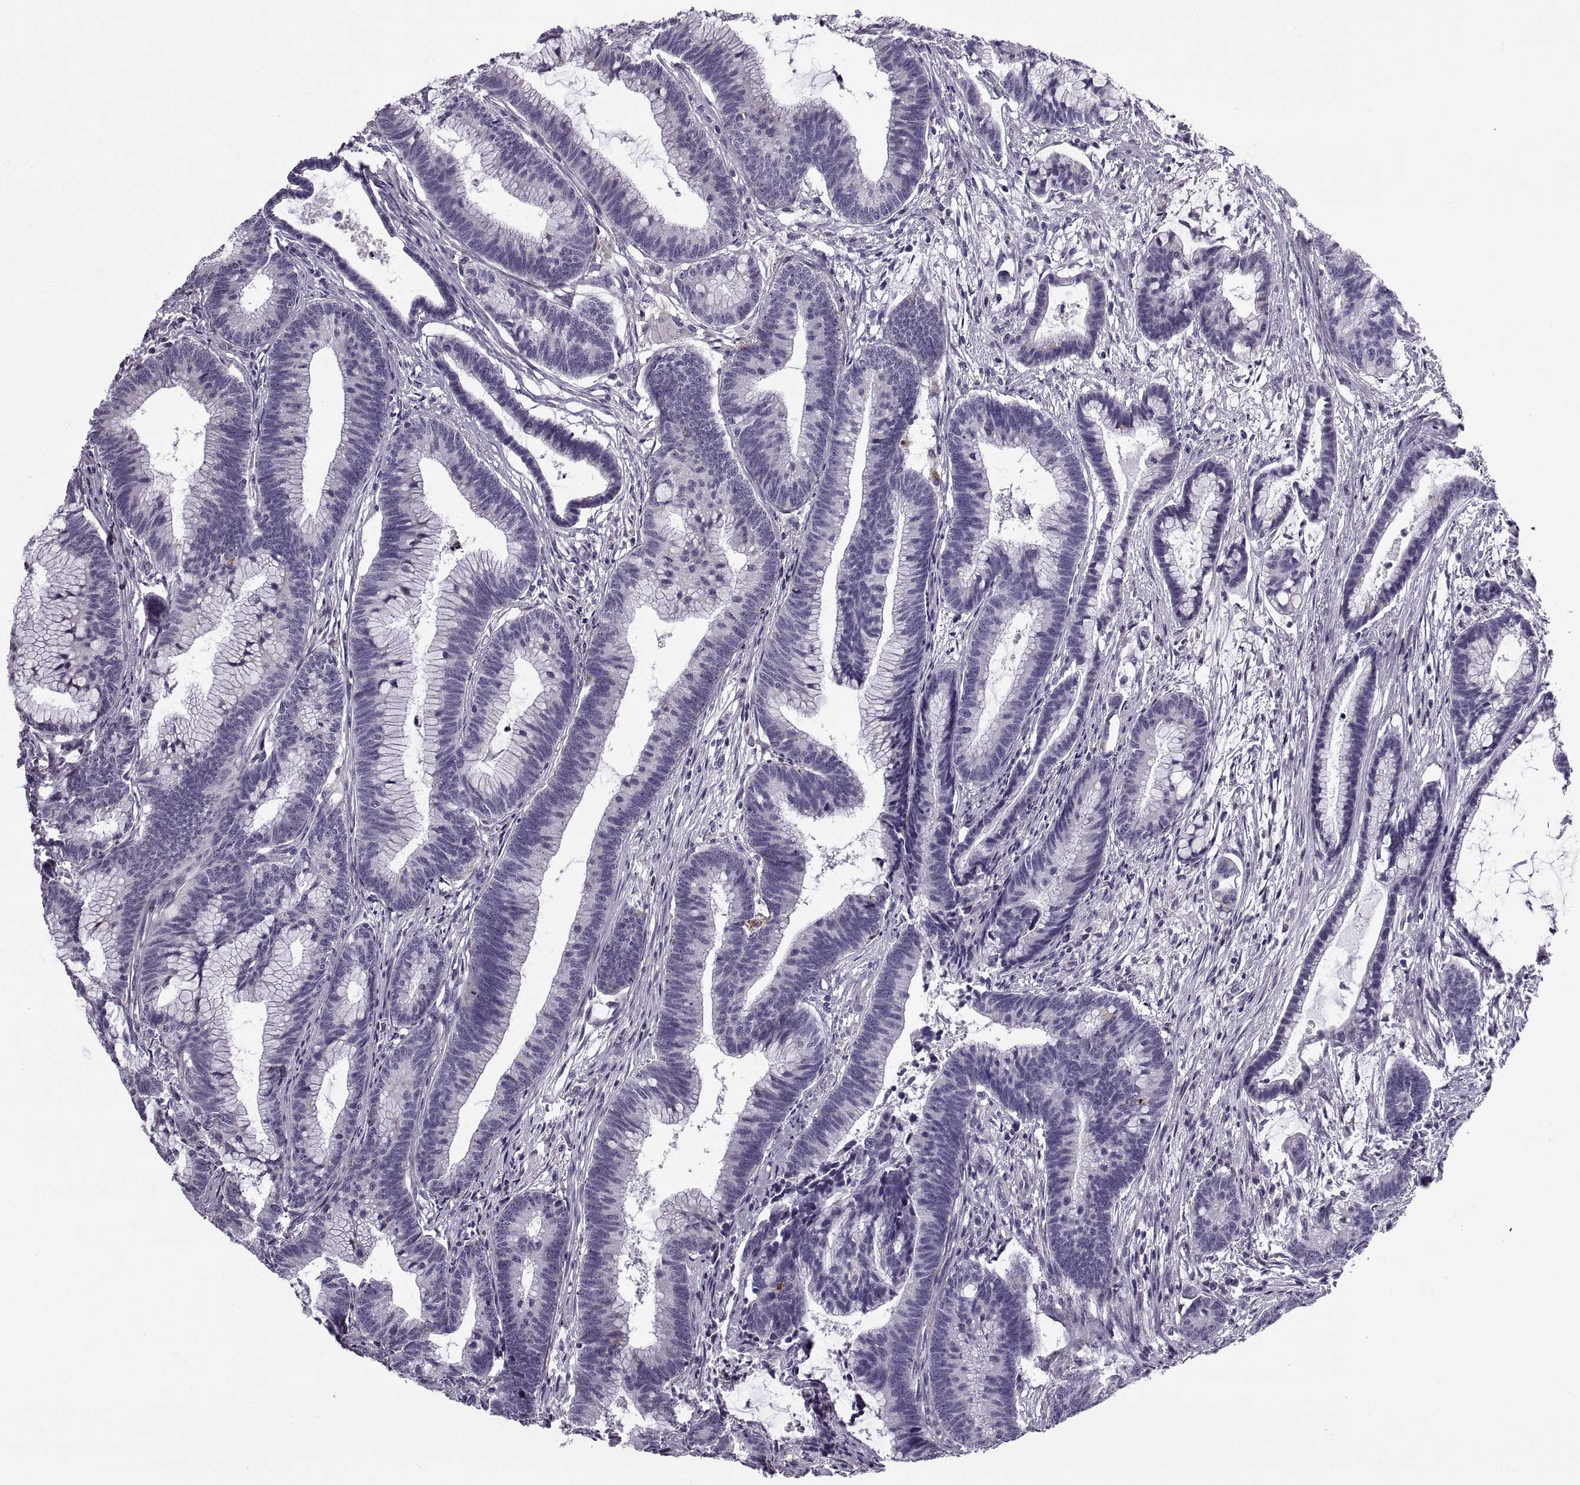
{"staining": {"intensity": "negative", "quantity": "none", "location": "none"}, "tissue": "colorectal cancer", "cell_type": "Tumor cells", "image_type": "cancer", "snomed": [{"axis": "morphology", "description": "Adenocarcinoma, NOS"}, {"axis": "topography", "description": "Colon"}], "caption": "There is no significant staining in tumor cells of colorectal cancer (adenocarcinoma).", "gene": "CALCR", "patient": {"sex": "female", "age": 78}}